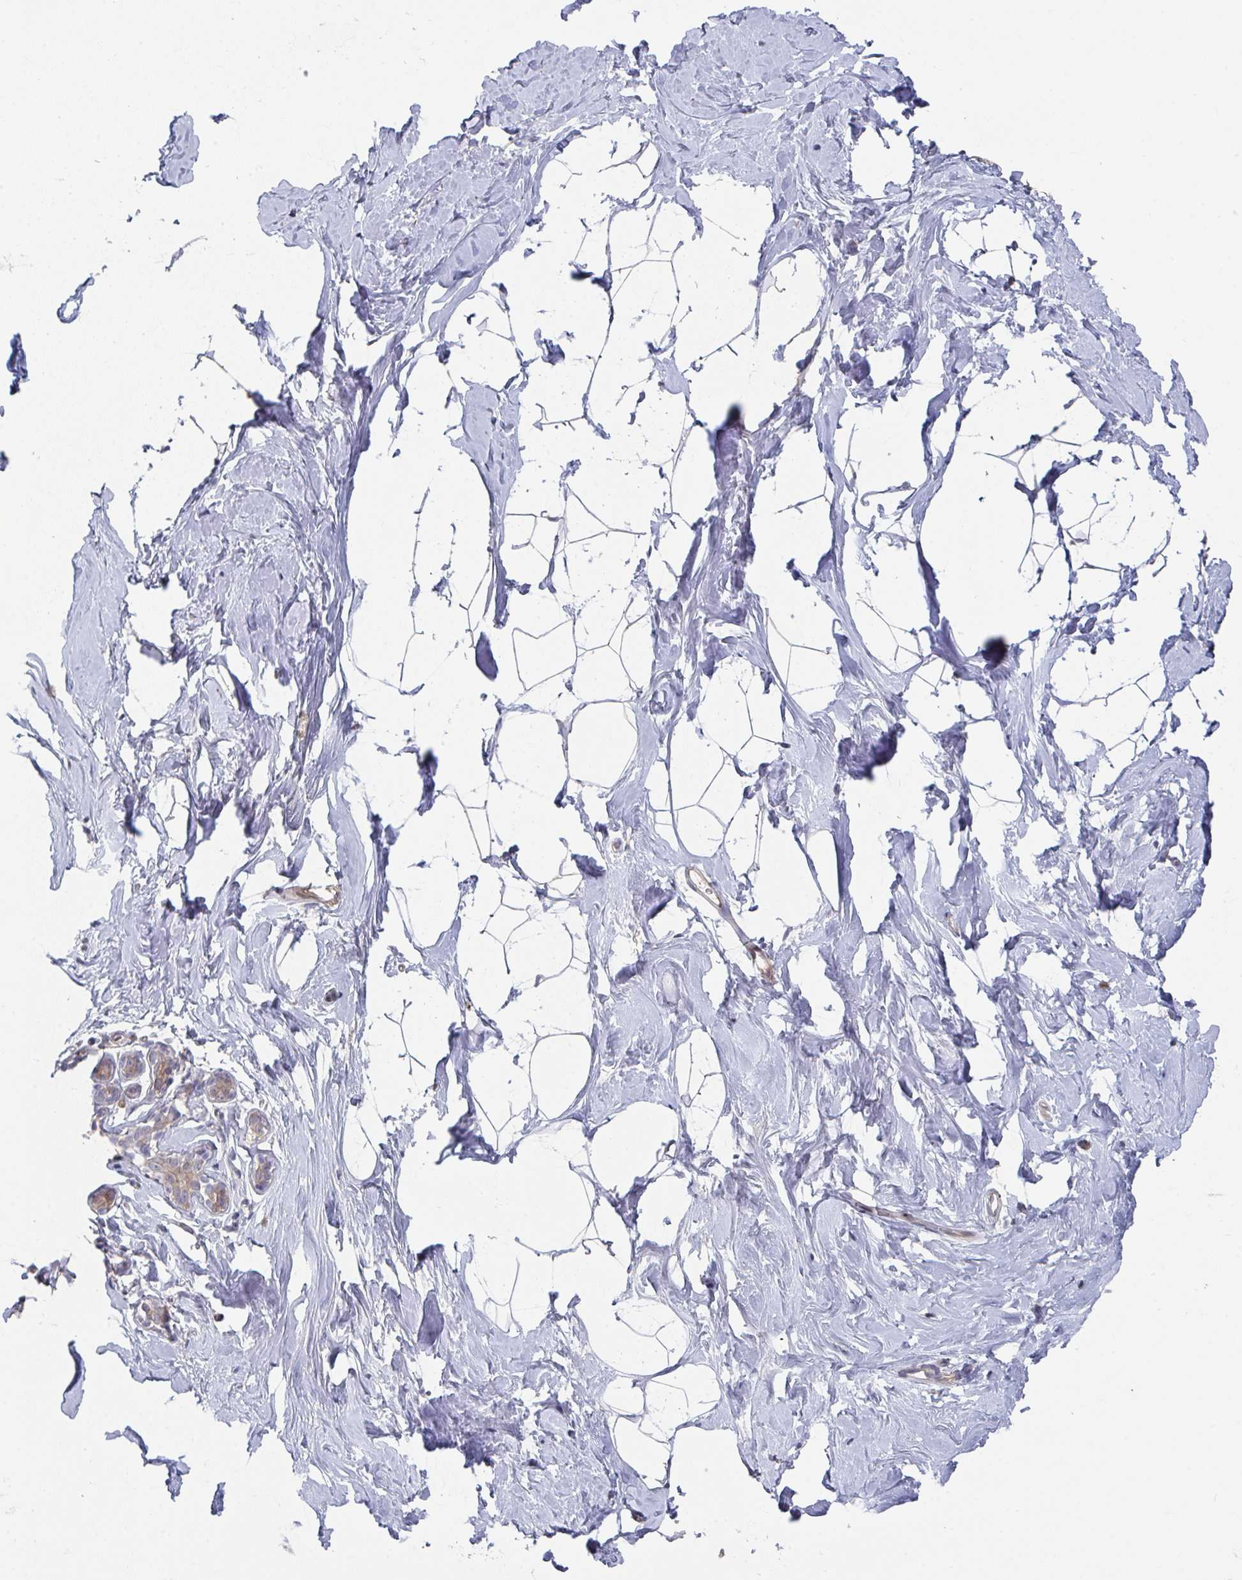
{"staining": {"intensity": "negative", "quantity": "none", "location": "none"}, "tissue": "breast", "cell_type": "Adipocytes", "image_type": "normal", "snomed": [{"axis": "morphology", "description": "Normal tissue, NOS"}, {"axis": "topography", "description": "Breast"}], "caption": "Immunohistochemistry (IHC) micrograph of unremarkable breast: breast stained with DAB (3,3'-diaminobenzidine) reveals no significant protein positivity in adipocytes.", "gene": "ELOVL1", "patient": {"sex": "female", "age": 32}}